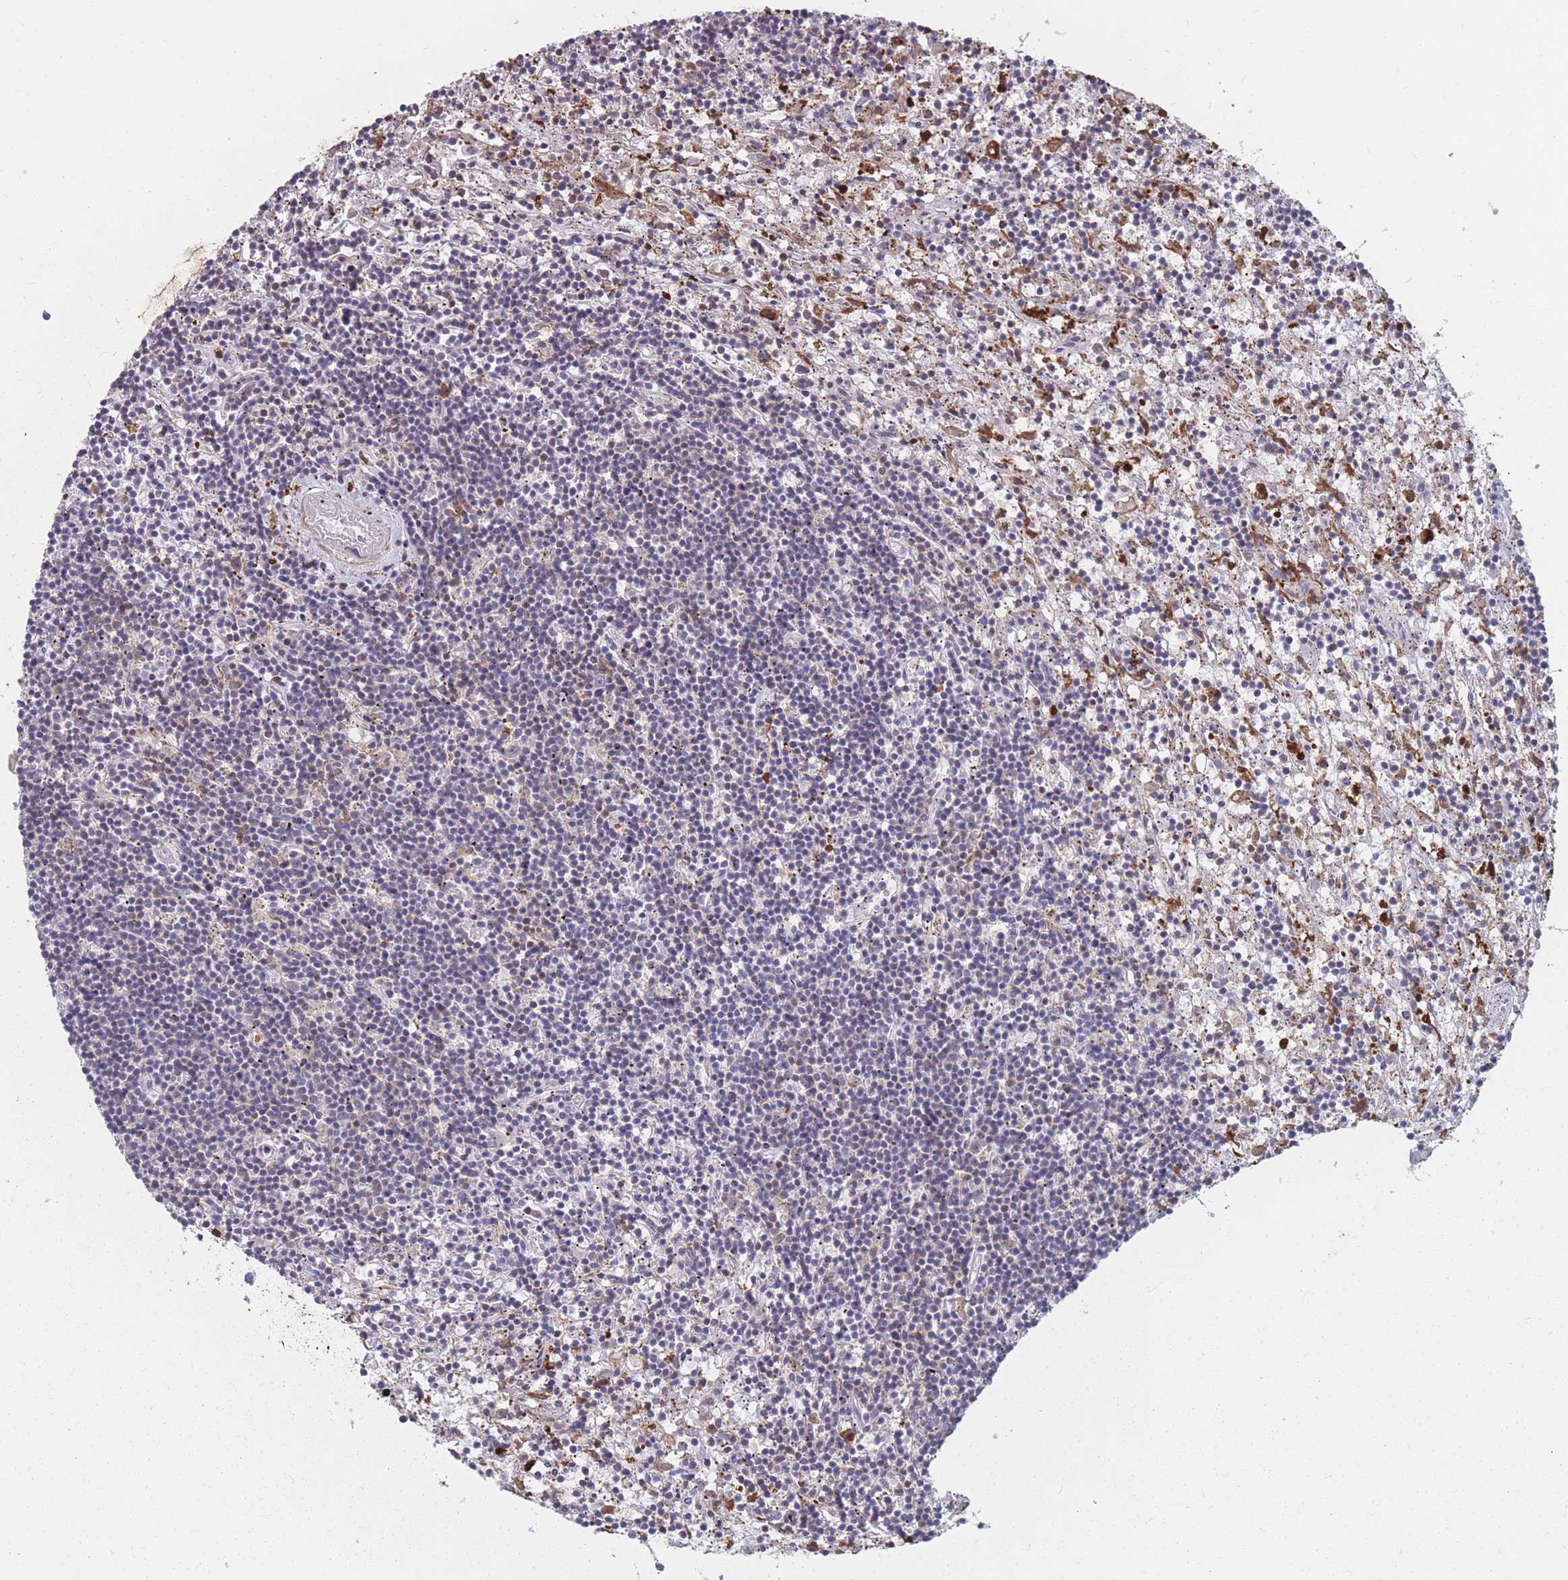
{"staining": {"intensity": "negative", "quantity": "none", "location": "none"}, "tissue": "lymphoma", "cell_type": "Tumor cells", "image_type": "cancer", "snomed": [{"axis": "morphology", "description": "Malignant lymphoma, non-Hodgkin's type, Low grade"}, {"axis": "topography", "description": "Spleen"}], "caption": "Micrograph shows no significant protein staining in tumor cells of low-grade malignant lymphoma, non-Hodgkin's type. Brightfield microscopy of immunohistochemistry stained with DAB (brown) and hematoxylin (blue), captured at high magnification.", "gene": "CD33", "patient": {"sex": "male", "age": 76}}